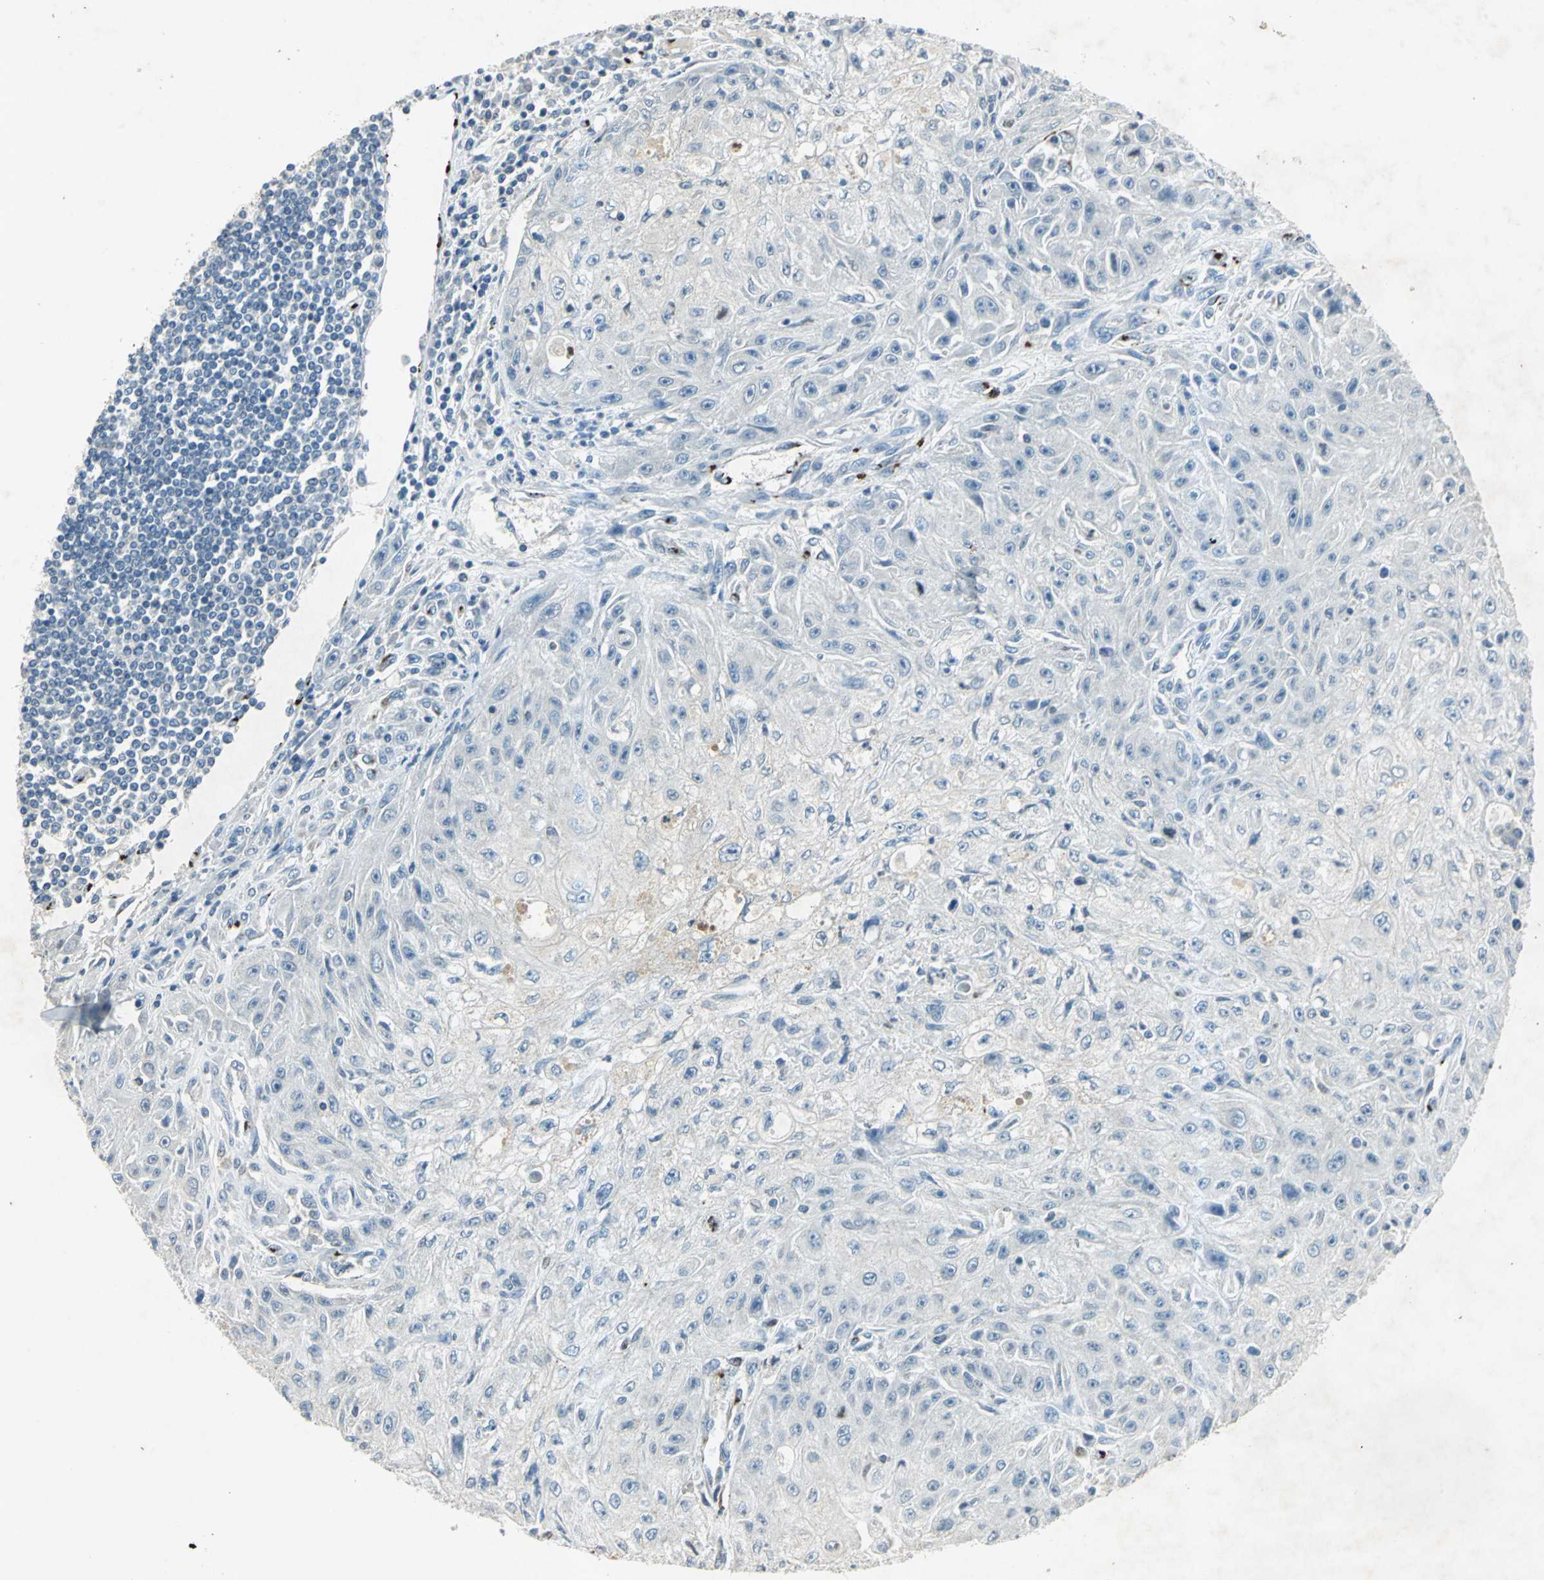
{"staining": {"intensity": "negative", "quantity": "none", "location": "none"}, "tissue": "skin cancer", "cell_type": "Tumor cells", "image_type": "cancer", "snomed": [{"axis": "morphology", "description": "Squamous cell carcinoma, NOS"}, {"axis": "topography", "description": "Skin"}], "caption": "Immunohistochemical staining of skin squamous cell carcinoma exhibits no significant positivity in tumor cells.", "gene": "CAMK2B", "patient": {"sex": "male", "age": 75}}